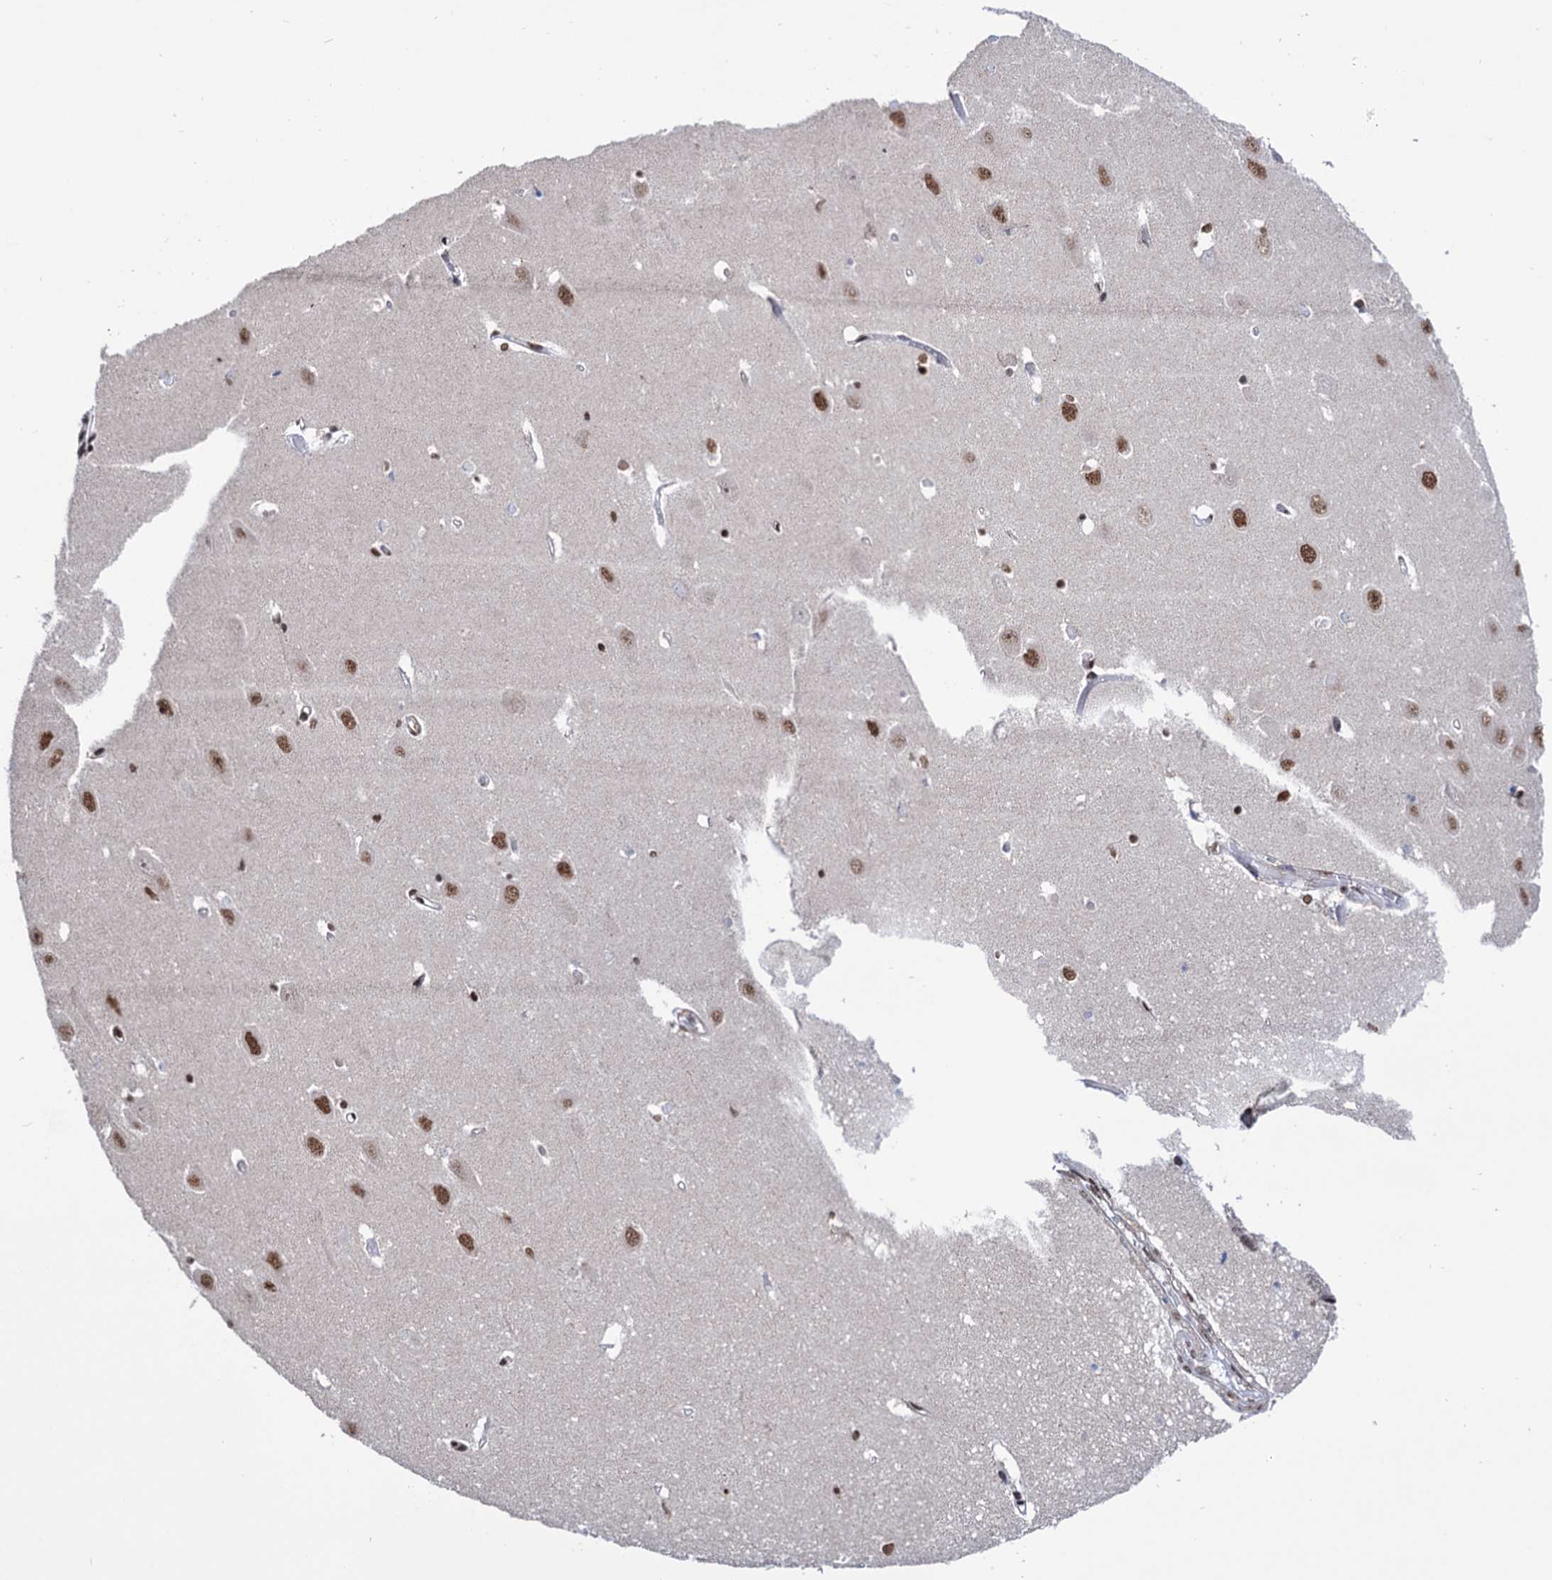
{"staining": {"intensity": "moderate", "quantity": "<25%", "location": "nuclear"}, "tissue": "hippocampus", "cell_type": "Glial cells", "image_type": "normal", "snomed": [{"axis": "morphology", "description": "Normal tissue, NOS"}, {"axis": "topography", "description": "Hippocampus"}], "caption": "This histopathology image displays benign hippocampus stained with IHC to label a protein in brown. The nuclear of glial cells show moderate positivity for the protein. Nuclei are counter-stained blue.", "gene": "ABHD10", "patient": {"sex": "male", "age": 70}}